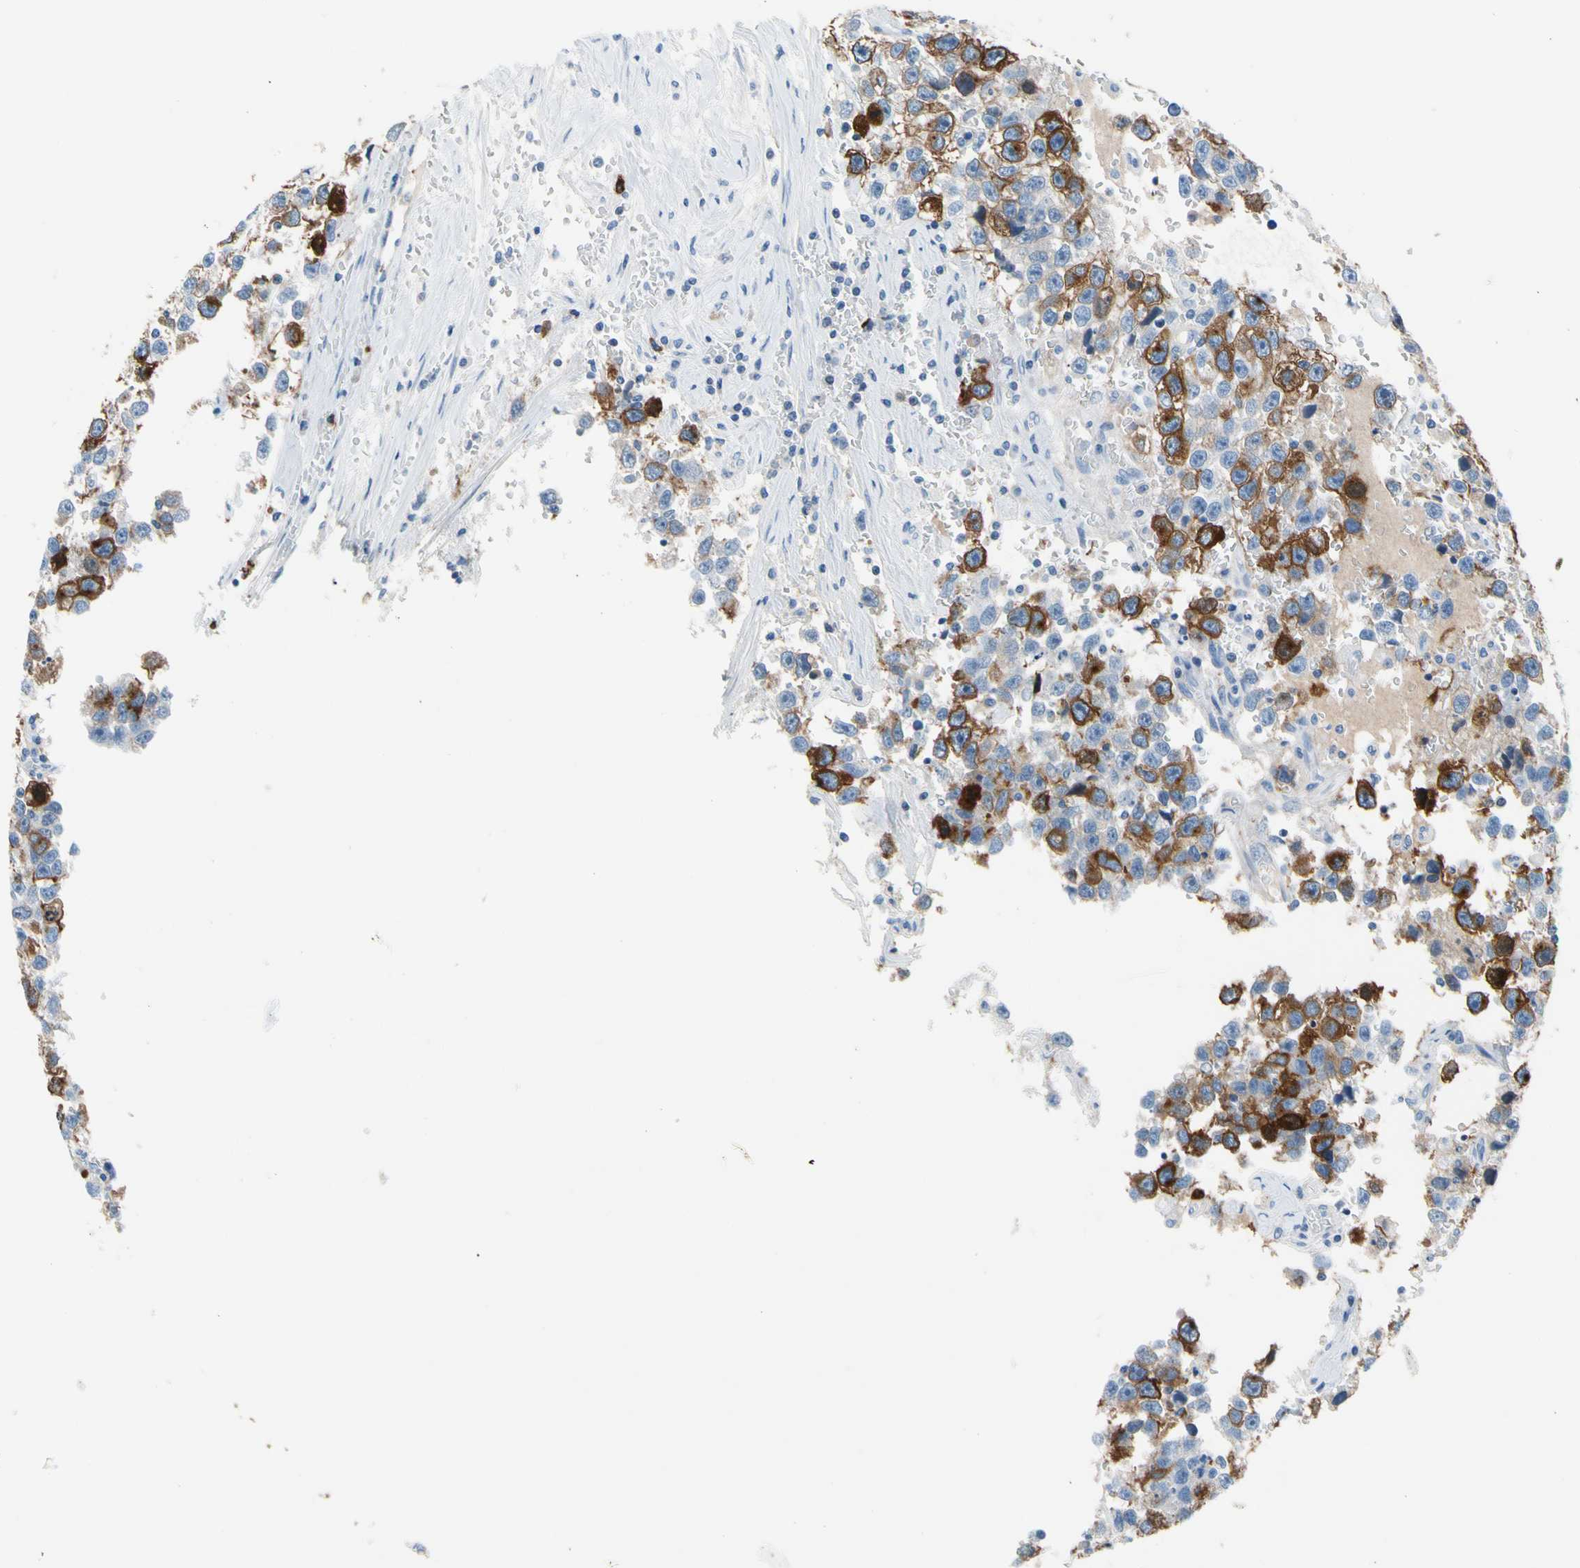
{"staining": {"intensity": "strong", "quantity": "25%-75%", "location": "cytoplasmic/membranous"}, "tissue": "testis cancer", "cell_type": "Tumor cells", "image_type": "cancer", "snomed": [{"axis": "morphology", "description": "Seminoma, NOS"}, {"axis": "topography", "description": "Testis"}], "caption": "This is an image of immunohistochemistry (IHC) staining of testis cancer, which shows strong positivity in the cytoplasmic/membranous of tumor cells.", "gene": "TACC3", "patient": {"sex": "male", "age": 33}}